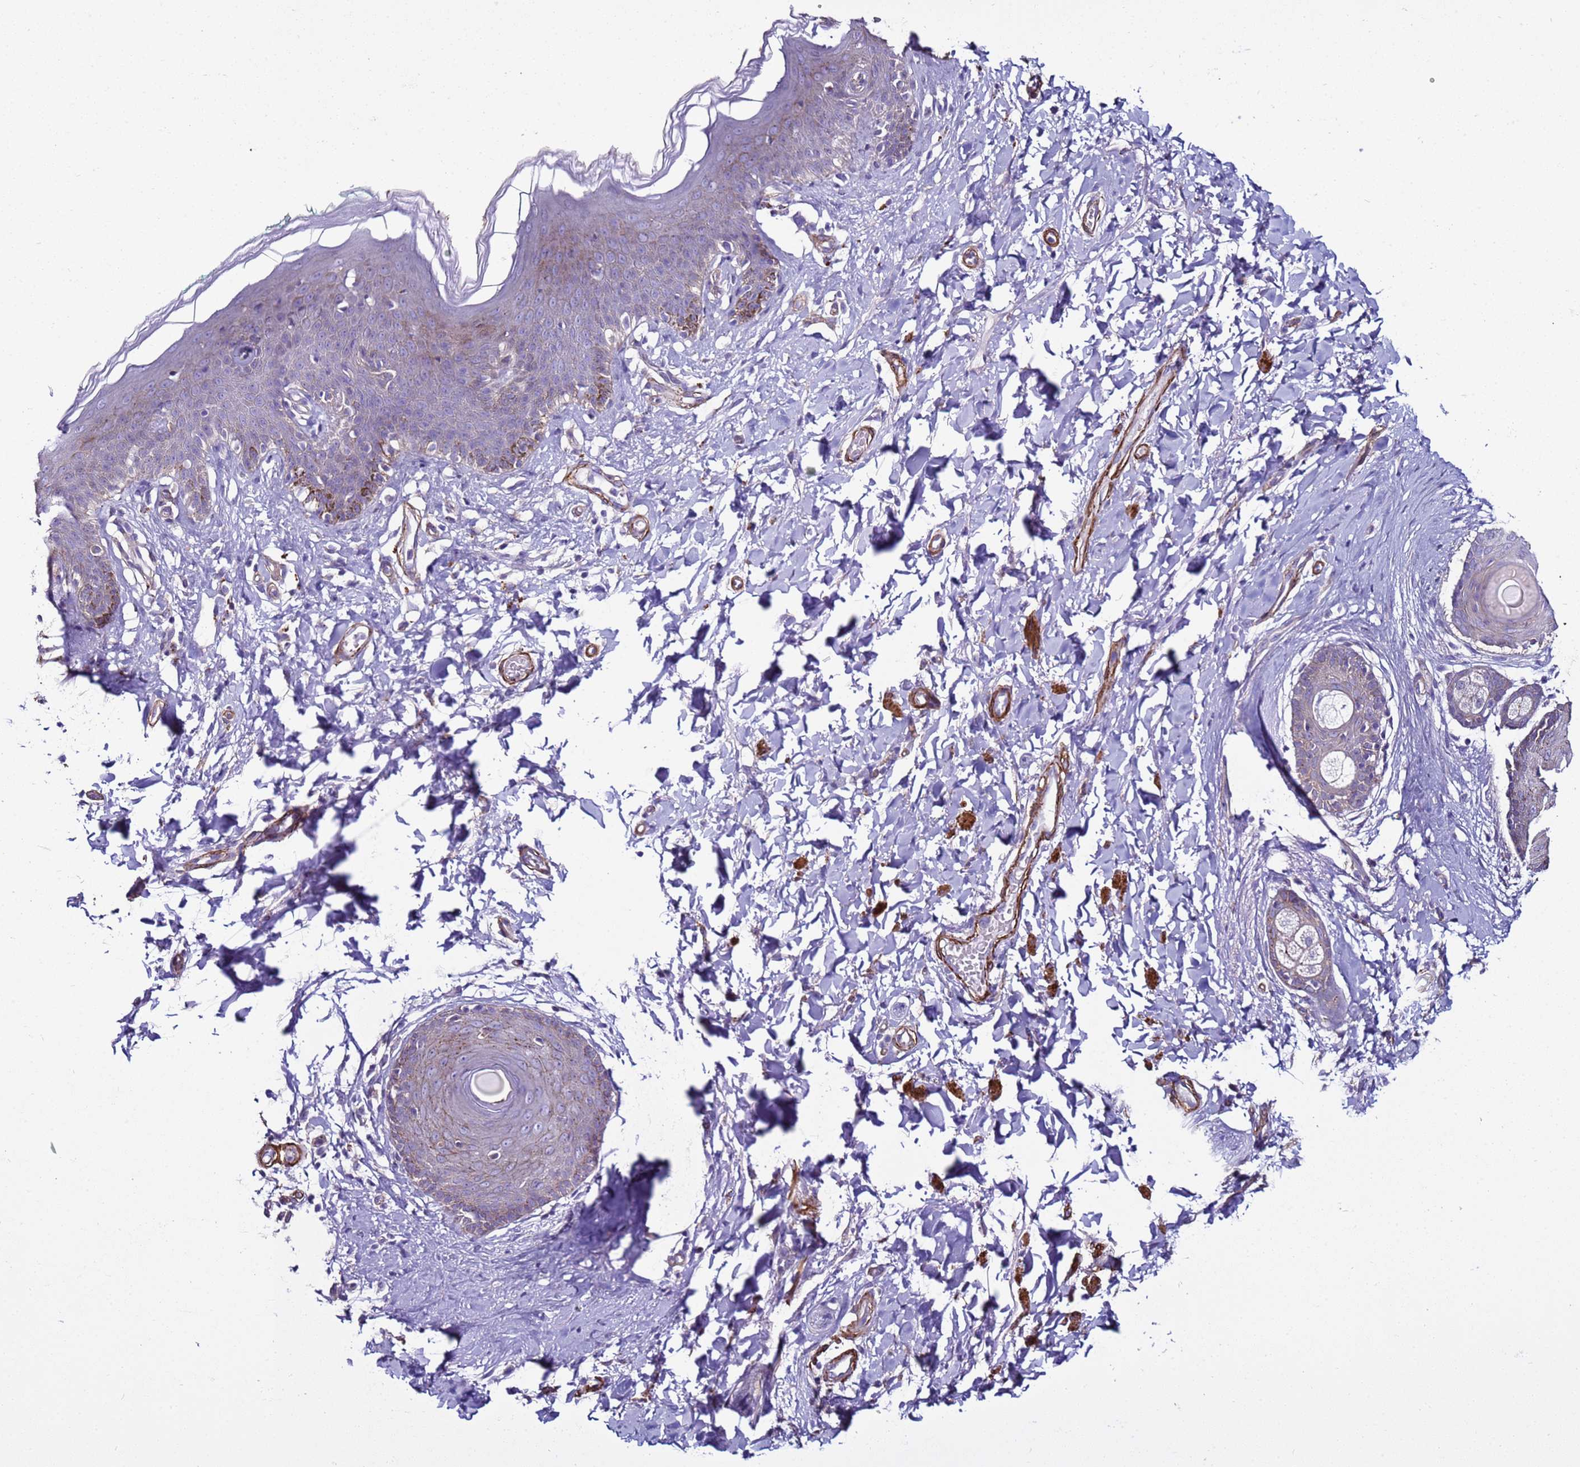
{"staining": {"intensity": "moderate", "quantity": "<25%", "location": "cytoplasmic/membranous"}, "tissue": "skin", "cell_type": "Epidermal cells", "image_type": "normal", "snomed": [{"axis": "morphology", "description": "Normal tissue, NOS"}, {"axis": "topography", "description": "Vulva"}], "caption": "Immunohistochemistry of normal human skin demonstrates low levels of moderate cytoplasmic/membranous positivity in approximately <25% of epidermal cells.", "gene": "RABL2A", "patient": {"sex": "female", "age": 66}}